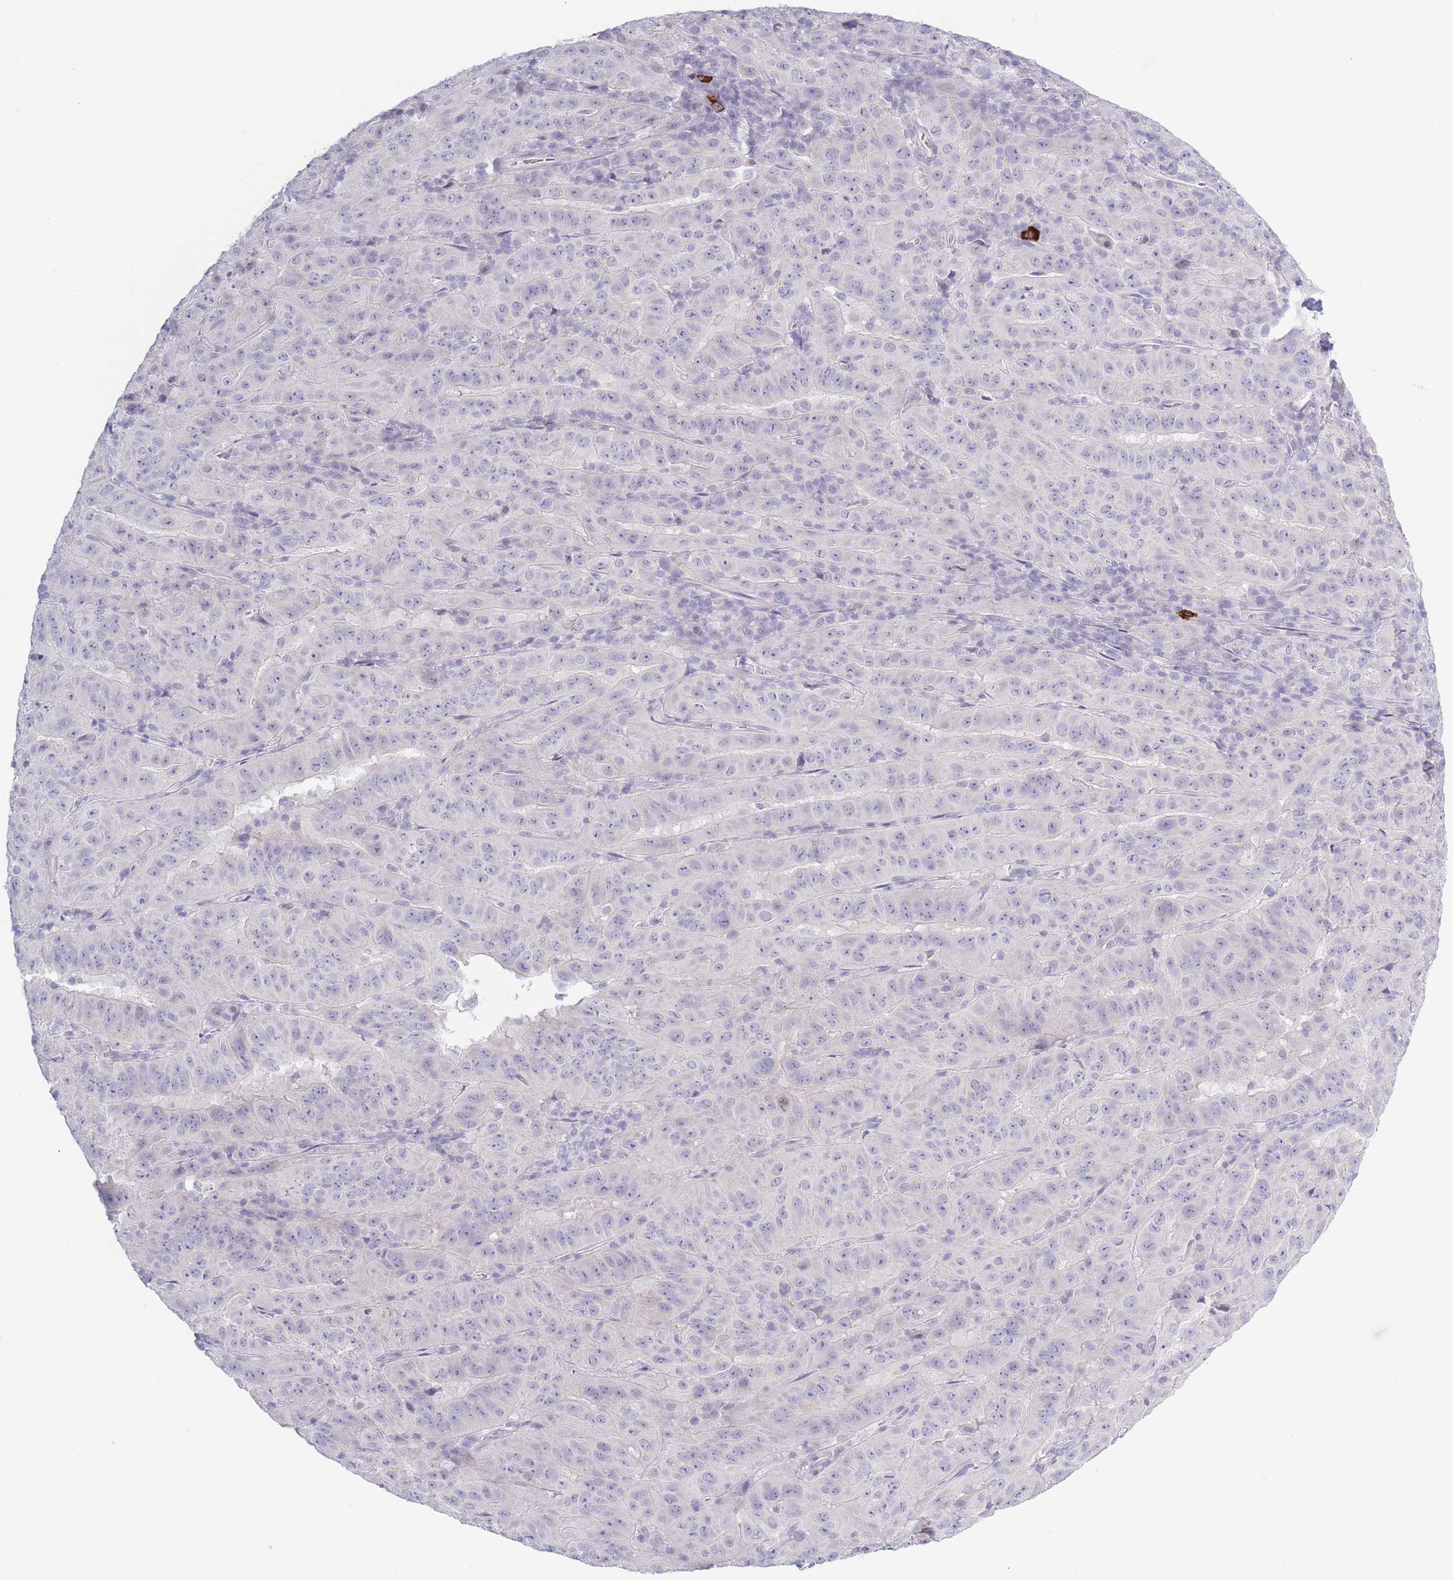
{"staining": {"intensity": "negative", "quantity": "none", "location": "none"}, "tissue": "pancreatic cancer", "cell_type": "Tumor cells", "image_type": "cancer", "snomed": [{"axis": "morphology", "description": "Adenocarcinoma, NOS"}, {"axis": "topography", "description": "Pancreas"}], "caption": "Immunohistochemistry micrograph of neoplastic tissue: pancreatic cancer stained with DAB (3,3'-diaminobenzidine) reveals no significant protein positivity in tumor cells. Brightfield microscopy of immunohistochemistry (IHC) stained with DAB (brown) and hematoxylin (blue), captured at high magnification.", "gene": "PLEKHG2", "patient": {"sex": "male", "age": 63}}